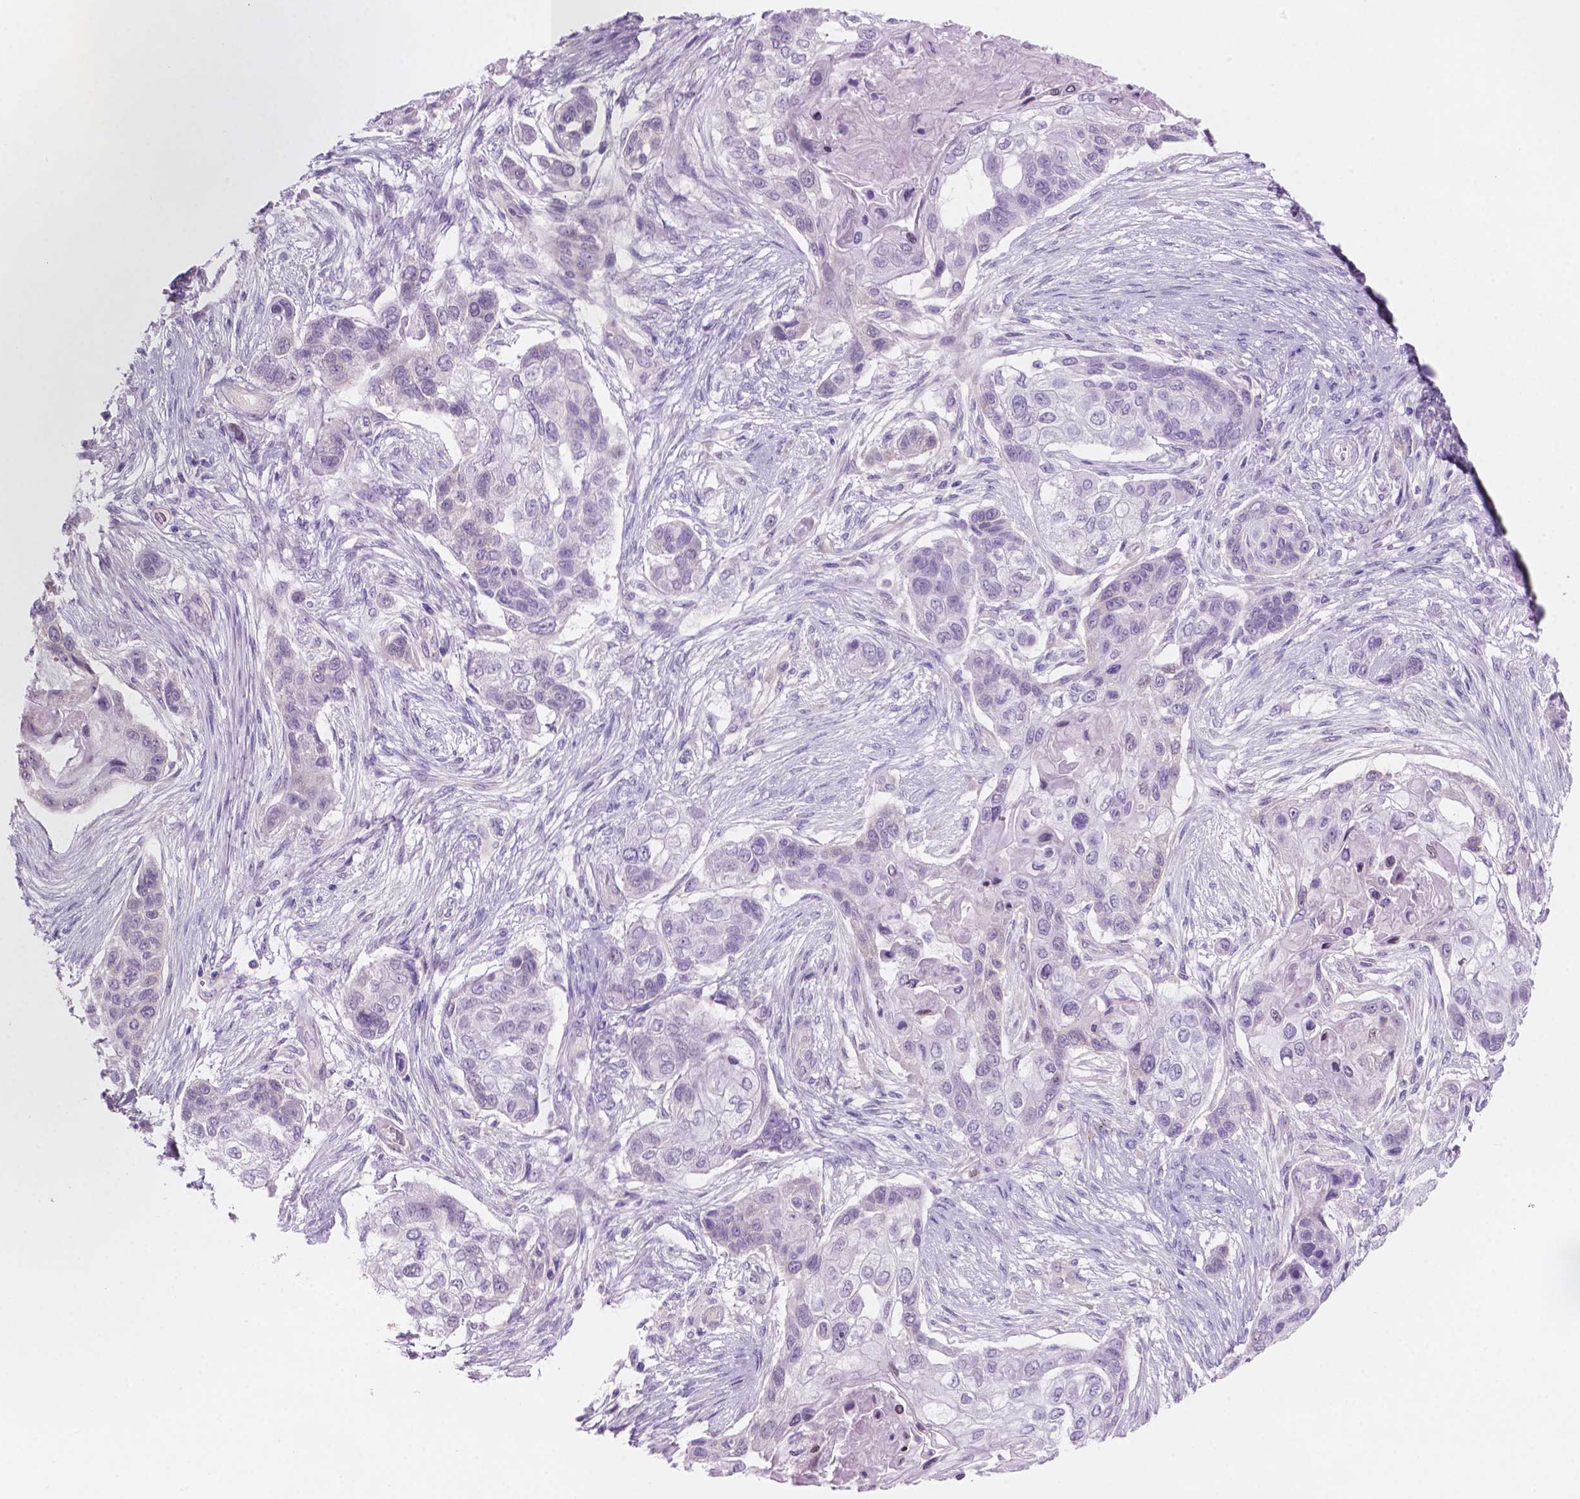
{"staining": {"intensity": "negative", "quantity": "none", "location": "none"}, "tissue": "lung cancer", "cell_type": "Tumor cells", "image_type": "cancer", "snomed": [{"axis": "morphology", "description": "Squamous cell carcinoma, NOS"}, {"axis": "topography", "description": "Lung"}], "caption": "This image is of lung cancer stained with immunohistochemistry (IHC) to label a protein in brown with the nuclei are counter-stained blue. There is no positivity in tumor cells.", "gene": "ENSG00000187186", "patient": {"sex": "male", "age": 69}}